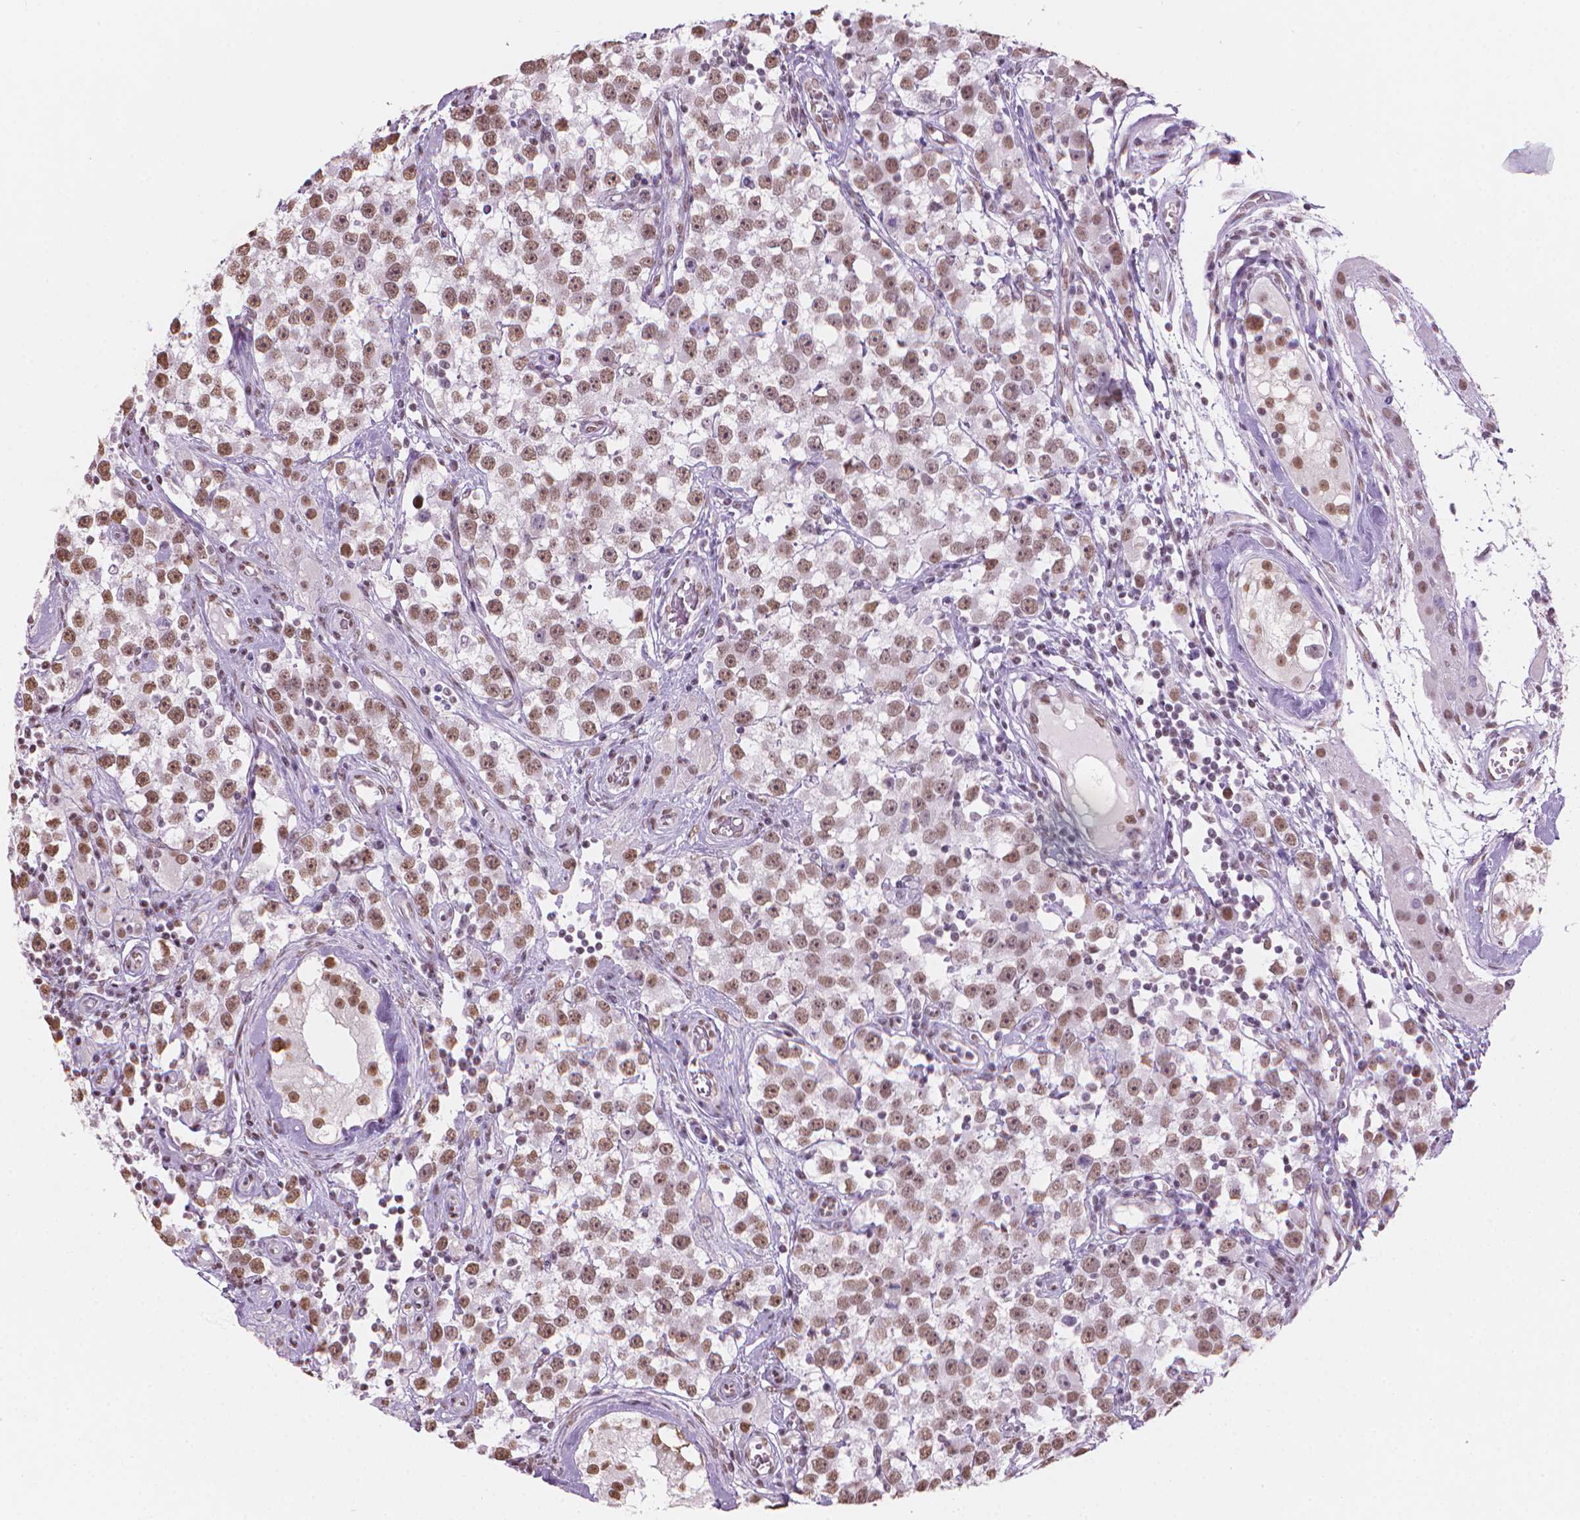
{"staining": {"intensity": "moderate", "quantity": "25%-75%", "location": "nuclear"}, "tissue": "testis cancer", "cell_type": "Tumor cells", "image_type": "cancer", "snomed": [{"axis": "morphology", "description": "Seminoma, NOS"}, {"axis": "topography", "description": "Testis"}], "caption": "Testis cancer was stained to show a protein in brown. There is medium levels of moderate nuclear positivity in approximately 25%-75% of tumor cells.", "gene": "PIAS2", "patient": {"sex": "male", "age": 34}}